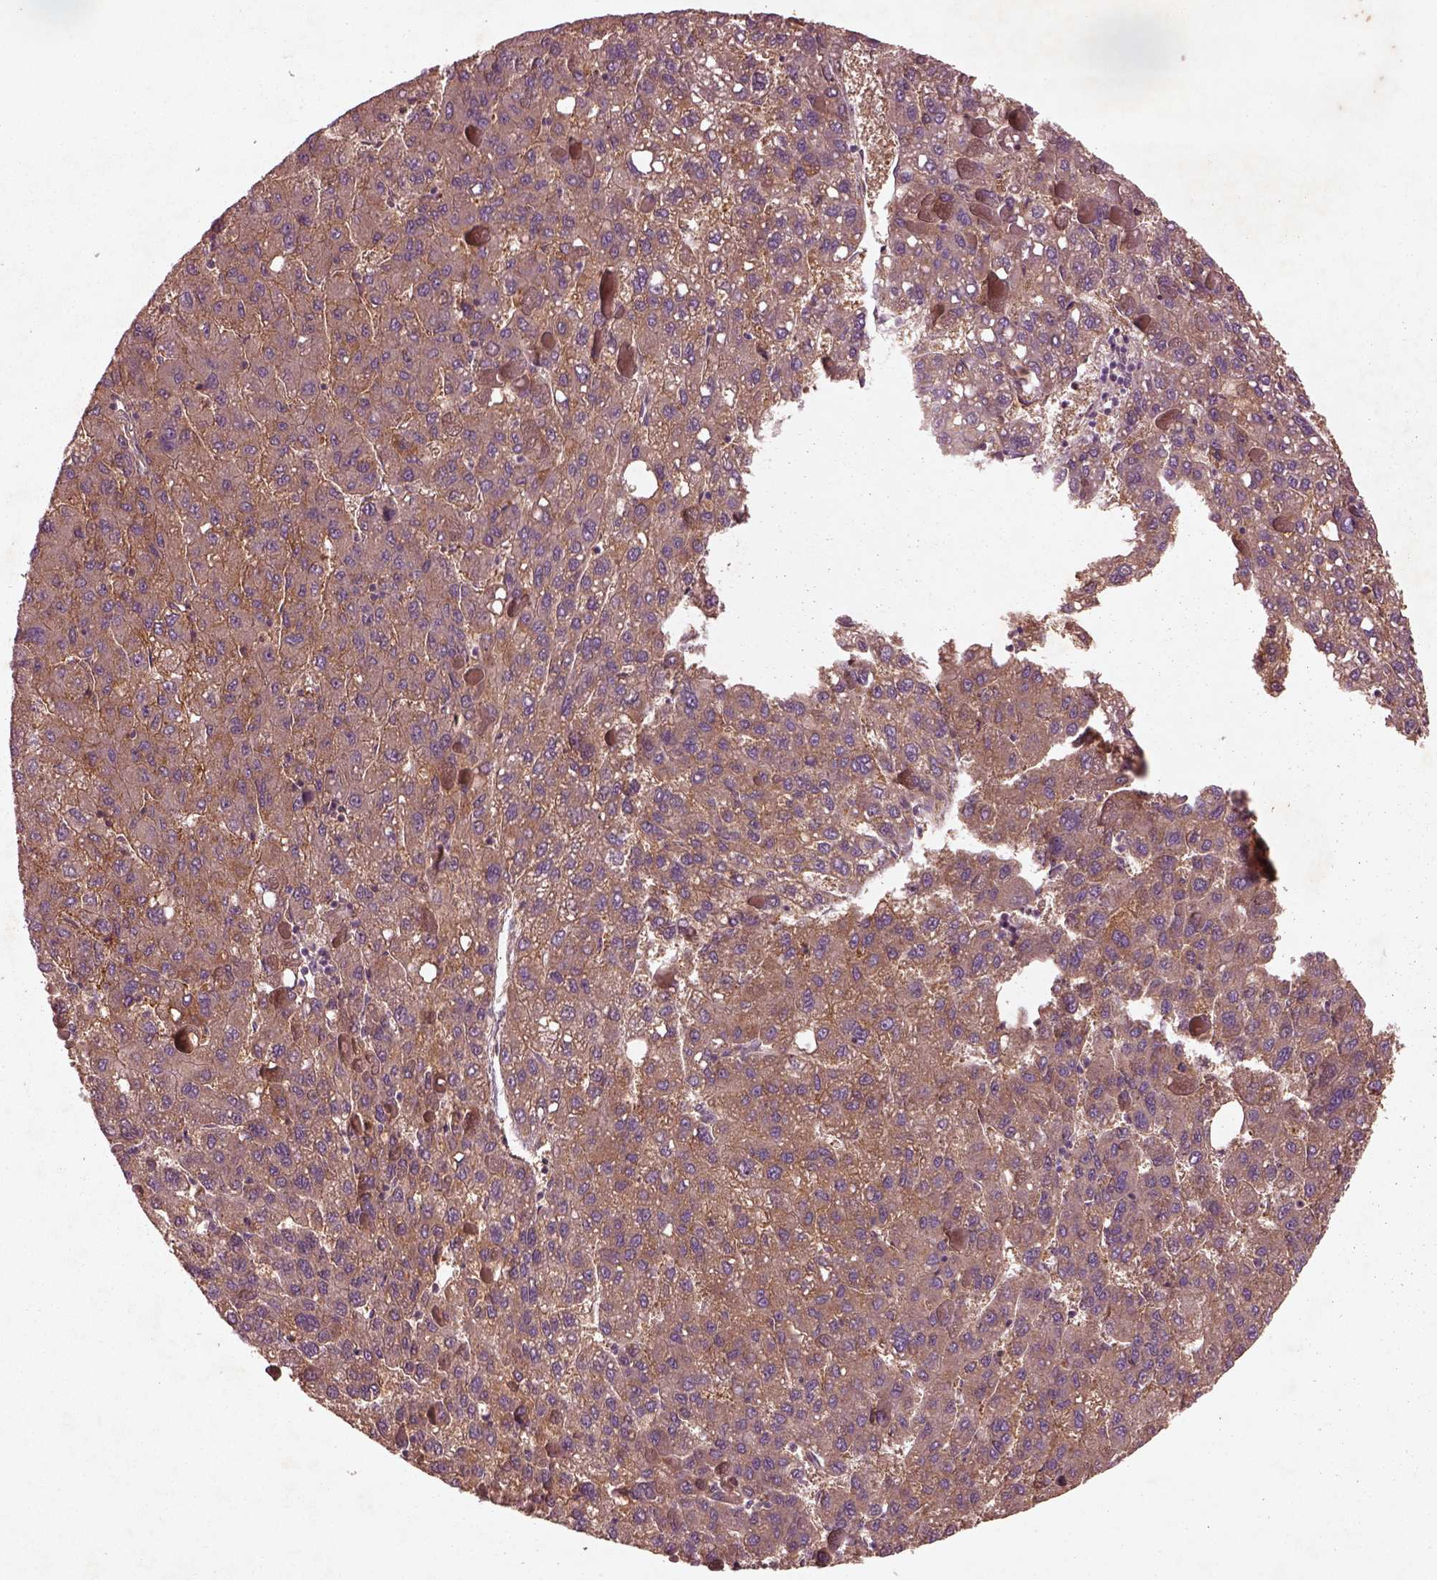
{"staining": {"intensity": "moderate", "quantity": ">75%", "location": "cytoplasmic/membranous"}, "tissue": "liver cancer", "cell_type": "Tumor cells", "image_type": "cancer", "snomed": [{"axis": "morphology", "description": "Carcinoma, Hepatocellular, NOS"}, {"axis": "topography", "description": "Liver"}], "caption": "Tumor cells display medium levels of moderate cytoplasmic/membranous staining in about >75% of cells in liver cancer. (DAB (3,3'-diaminobenzidine) IHC, brown staining for protein, blue staining for nuclei).", "gene": "FAM234A", "patient": {"sex": "female", "age": 82}}